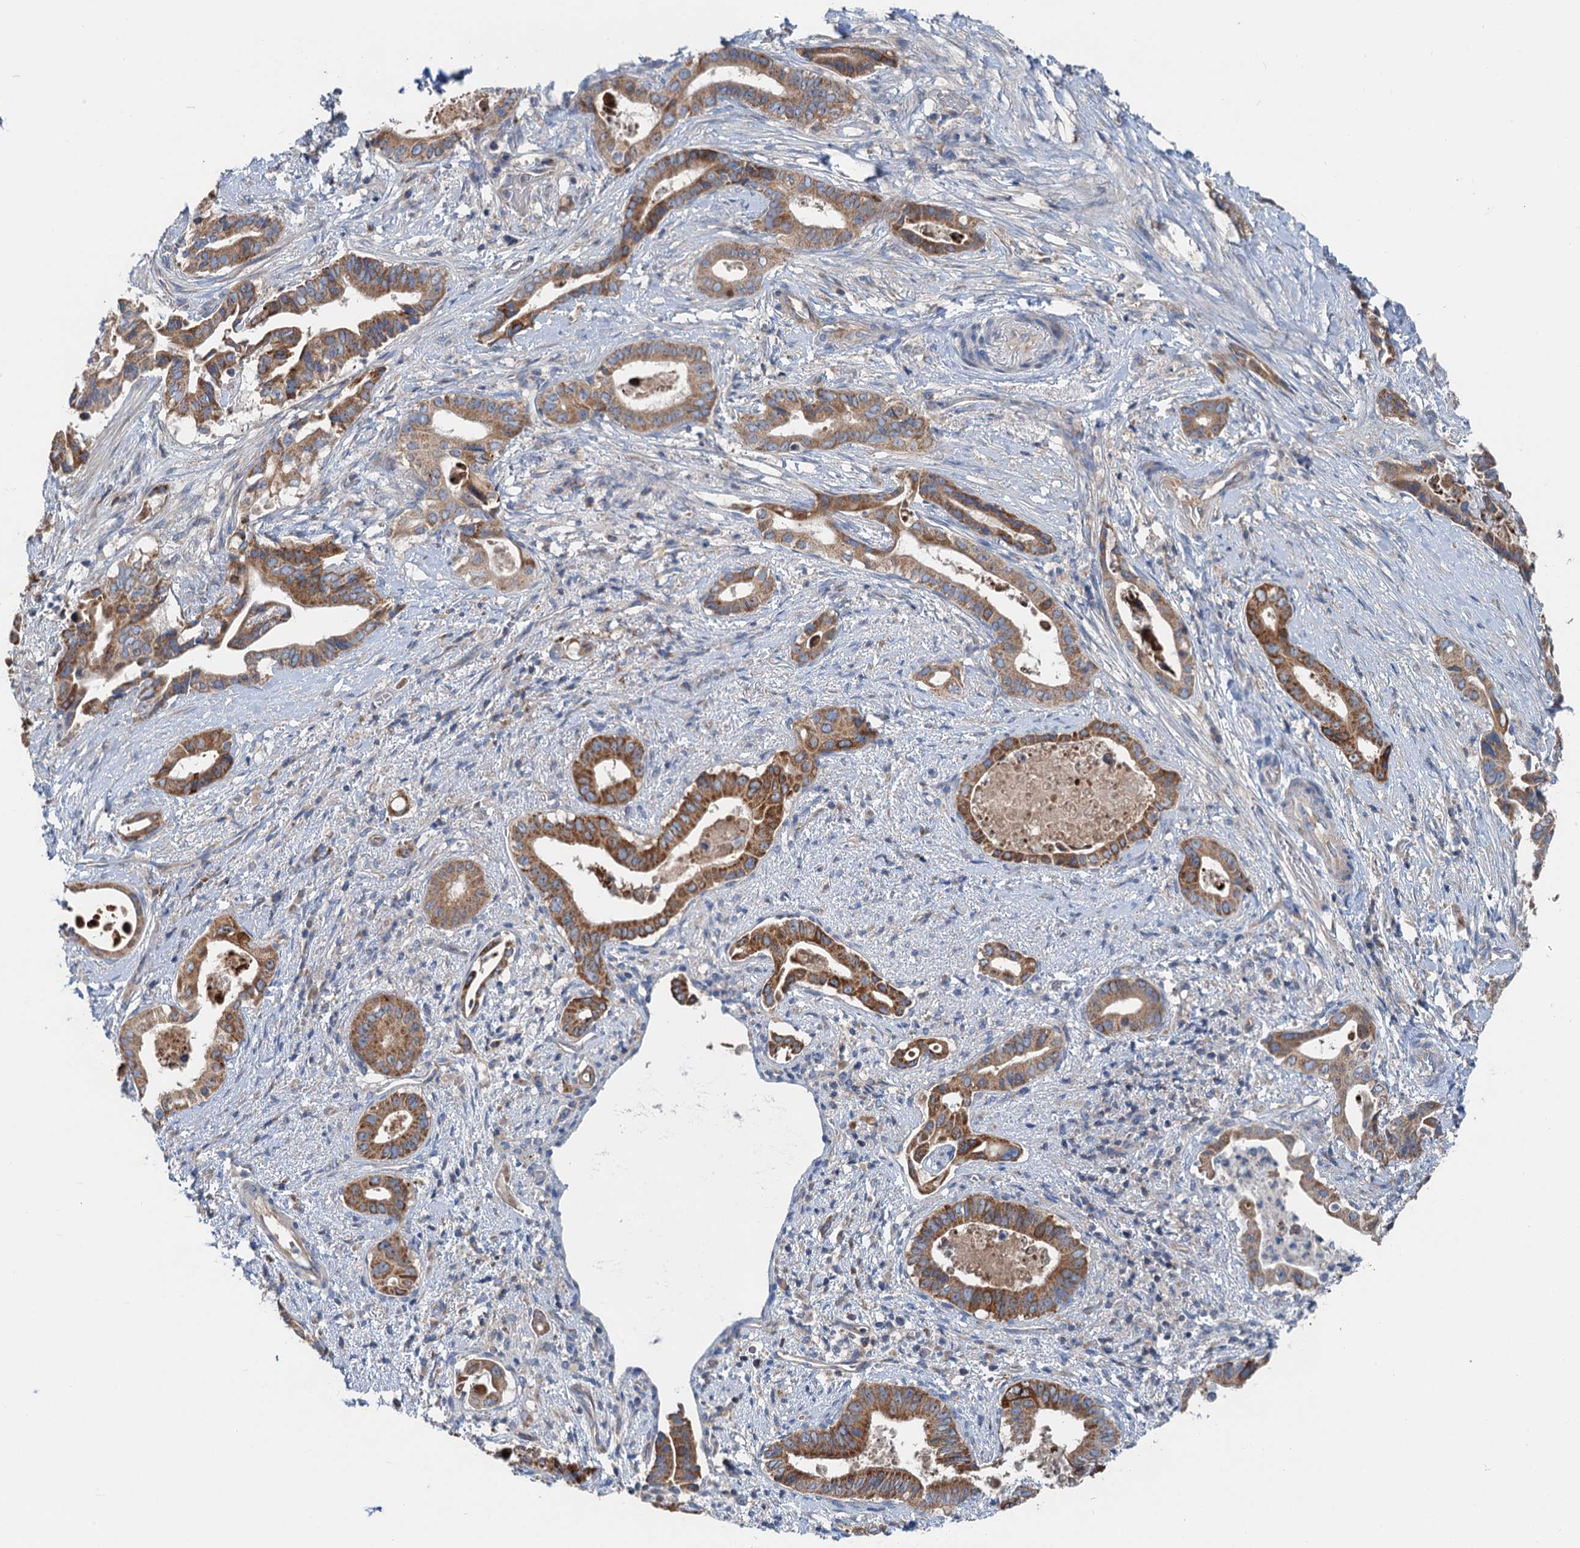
{"staining": {"intensity": "moderate", "quantity": ">75%", "location": "cytoplasmic/membranous"}, "tissue": "pancreatic cancer", "cell_type": "Tumor cells", "image_type": "cancer", "snomed": [{"axis": "morphology", "description": "Adenocarcinoma, NOS"}, {"axis": "topography", "description": "Pancreas"}], "caption": "The micrograph displays immunohistochemical staining of adenocarcinoma (pancreatic). There is moderate cytoplasmic/membranous staining is appreciated in approximately >75% of tumor cells. The staining is performed using DAB (3,3'-diaminobenzidine) brown chromogen to label protein expression. The nuclei are counter-stained blue using hematoxylin.", "gene": "ANKRD26", "patient": {"sex": "female", "age": 77}}